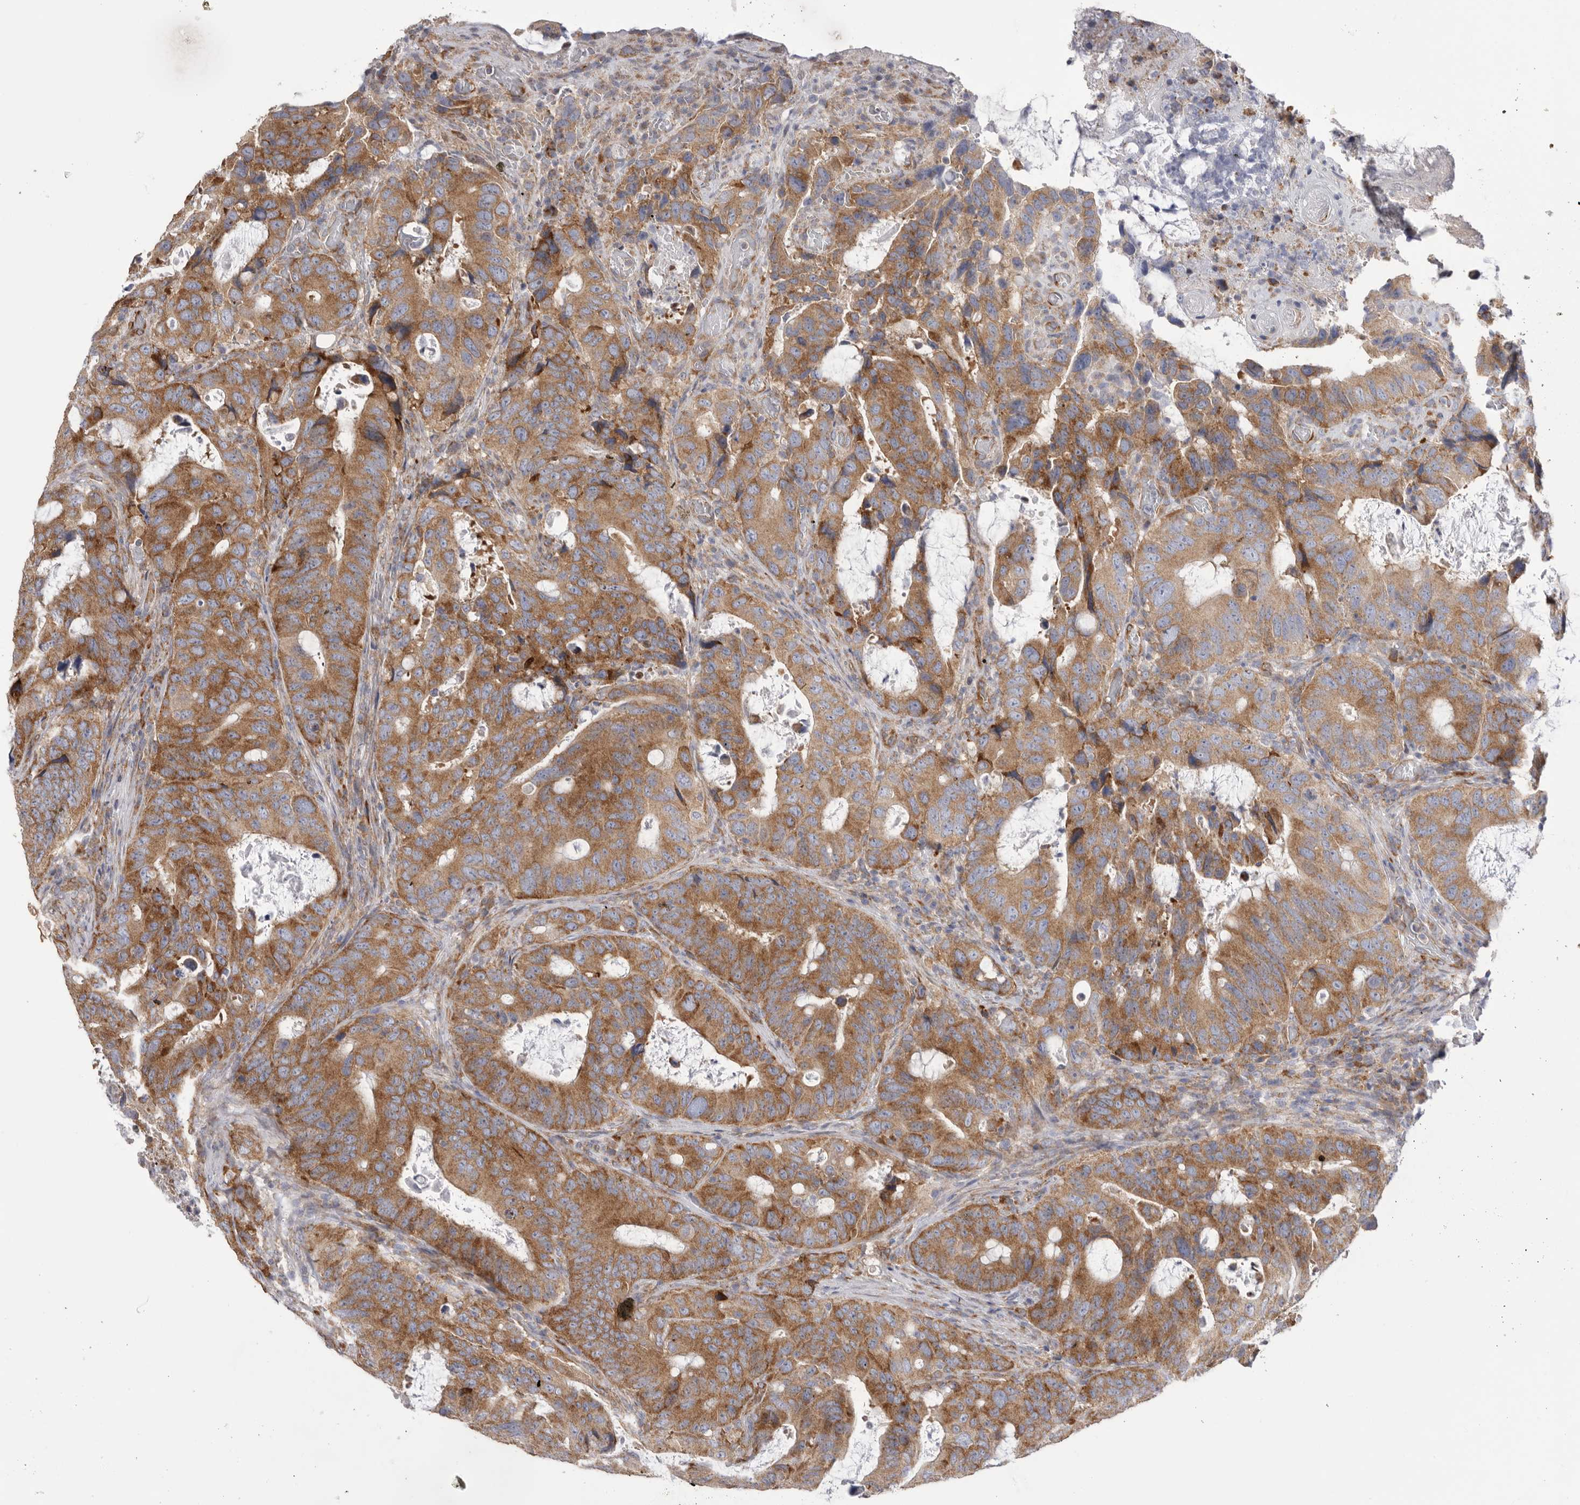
{"staining": {"intensity": "moderate", "quantity": ">75%", "location": "cytoplasmic/membranous"}, "tissue": "colorectal cancer", "cell_type": "Tumor cells", "image_type": "cancer", "snomed": [{"axis": "morphology", "description": "Adenocarcinoma, NOS"}, {"axis": "topography", "description": "Colon"}], "caption": "IHC staining of colorectal adenocarcinoma, which exhibits medium levels of moderate cytoplasmic/membranous positivity in approximately >75% of tumor cells indicating moderate cytoplasmic/membranous protein positivity. The staining was performed using DAB (3,3'-diaminobenzidine) (brown) for protein detection and nuclei were counterstained in hematoxylin (blue).", "gene": "SERBP1", "patient": {"sex": "male", "age": 83}}